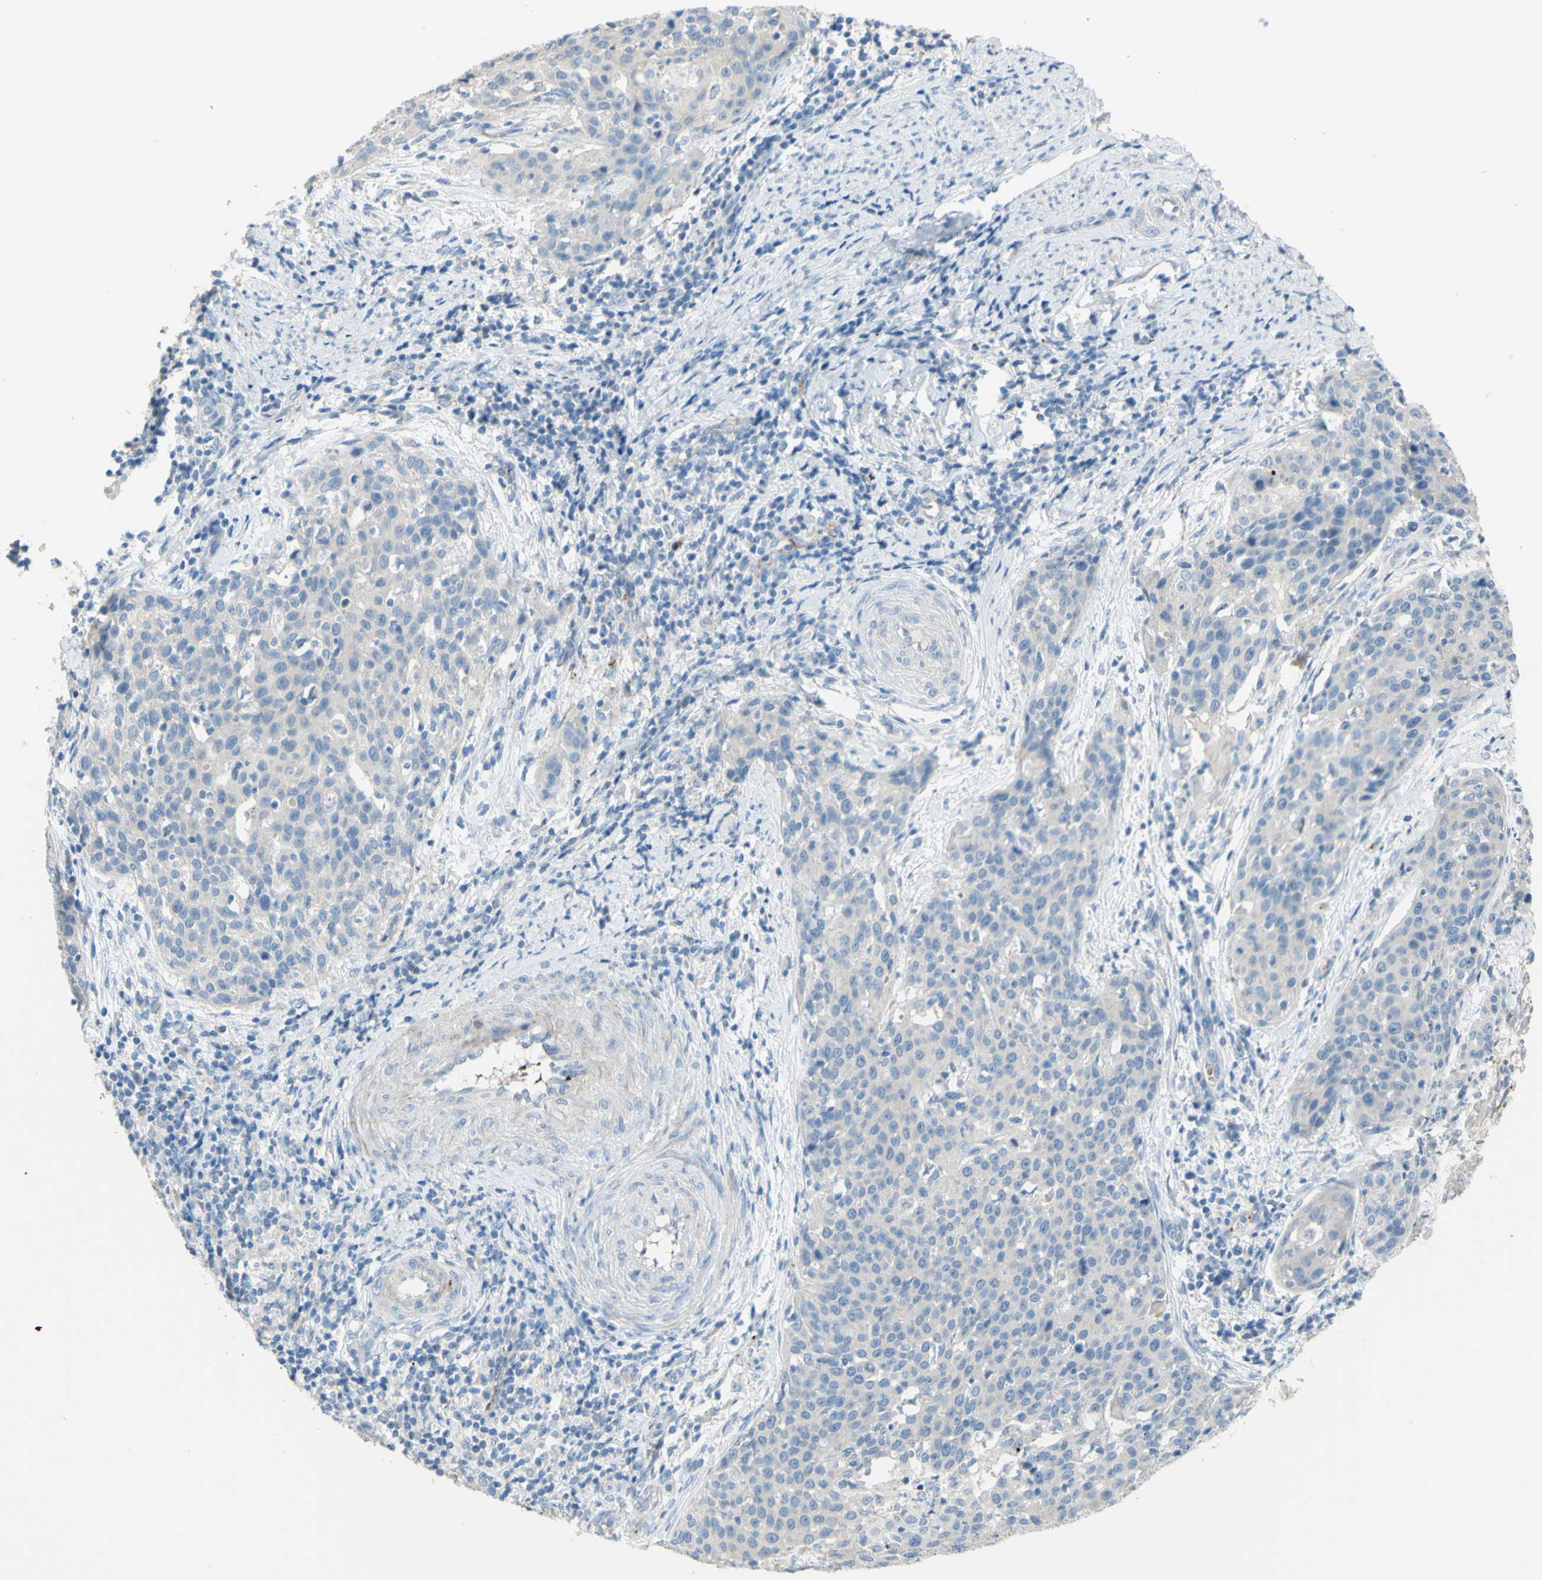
{"staining": {"intensity": "negative", "quantity": "none", "location": "none"}, "tissue": "cervical cancer", "cell_type": "Tumor cells", "image_type": "cancer", "snomed": [{"axis": "morphology", "description": "Squamous cell carcinoma, NOS"}, {"axis": "topography", "description": "Cervix"}], "caption": "This is an IHC photomicrograph of human cervical cancer. There is no expression in tumor cells.", "gene": "GAN", "patient": {"sex": "female", "age": 38}}